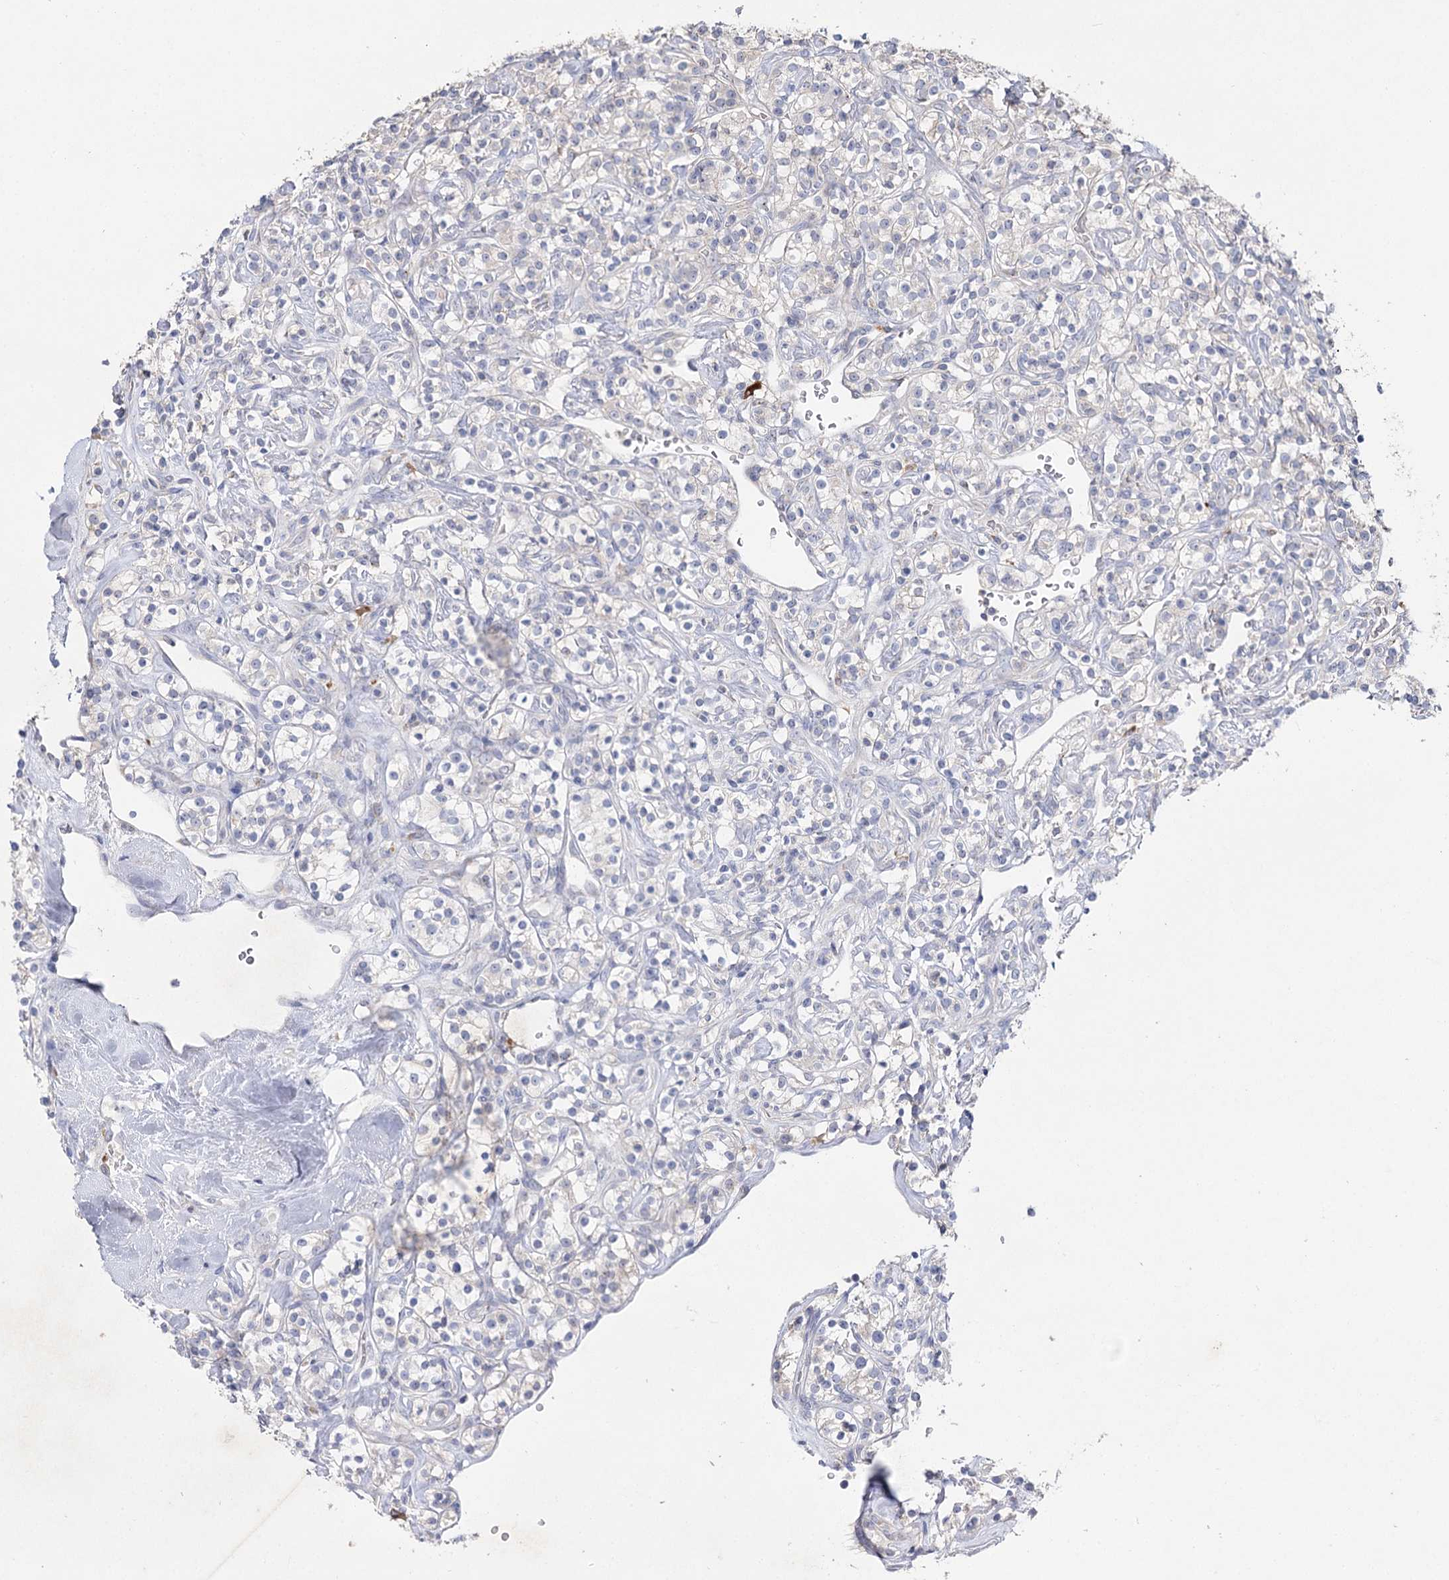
{"staining": {"intensity": "negative", "quantity": "none", "location": "none"}, "tissue": "renal cancer", "cell_type": "Tumor cells", "image_type": "cancer", "snomed": [{"axis": "morphology", "description": "Adenocarcinoma, NOS"}, {"axis": "topography", "description": "Kidney"}], "caption": "Histopathology image shows no protein expression in tumor cells of adenocarcinoma (renal) tissue.", "gene": "IL1RAP", "patient": {"sex": "male", "age": 77}}